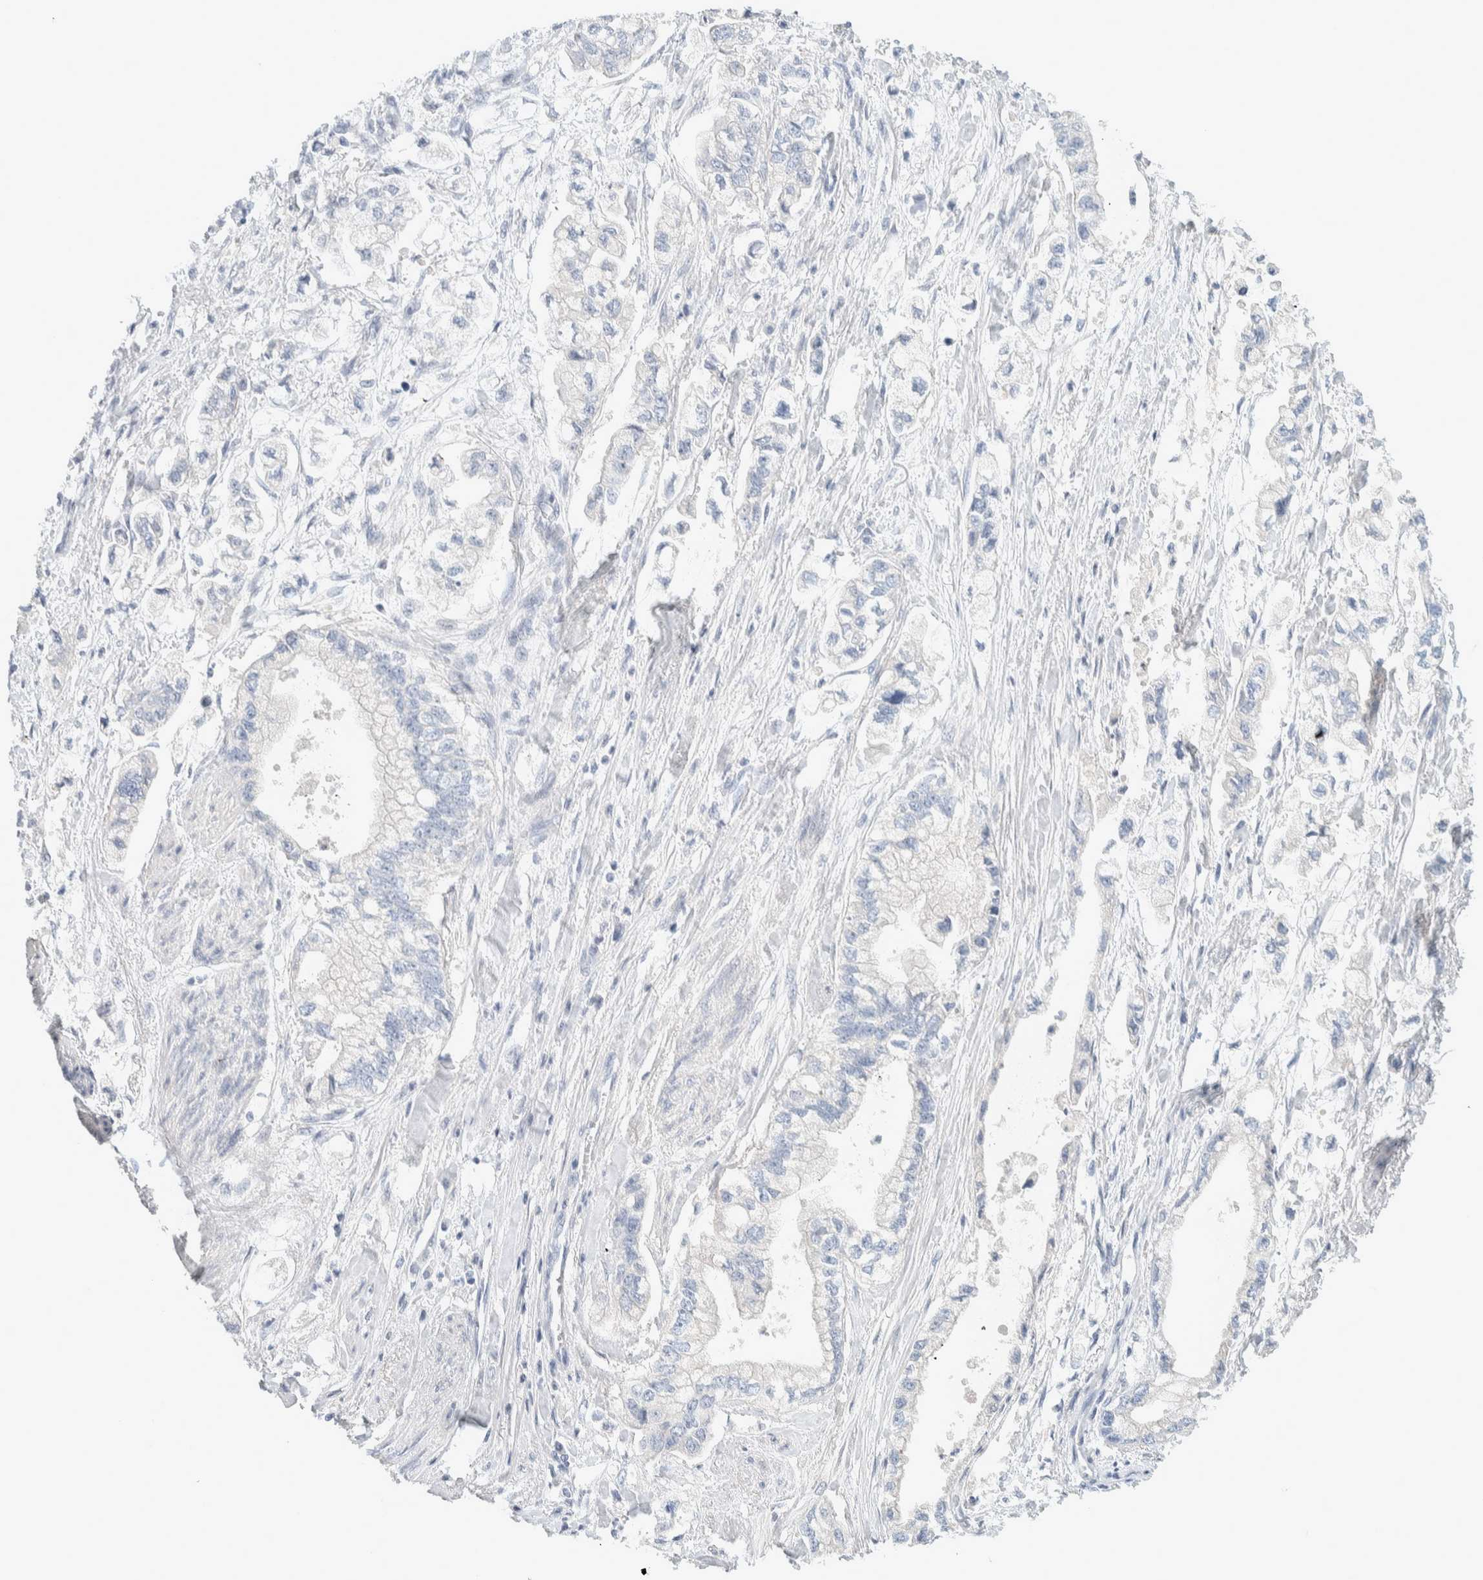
{"staining": {"intensity": "negative", "quantity": "none", "location": "none"}, "tissue": "stomach cancer", "cell_type": "Tumor cells", "image_type": "cancer", "snomed": [{"axis": "morphology", "description": "Normal tissue, NOS"}, {"axis": "morphology", "description": "Adenocarcinoma, NOS"}, {"axis": "topography", "description": "Stomach"}], "caption": "A photomicrograph of human stomach adenocarcinoma is negative for staining in tumor cells.", "gene": "ALOX12B", "patient": {"sex": "male", "age": 62}}